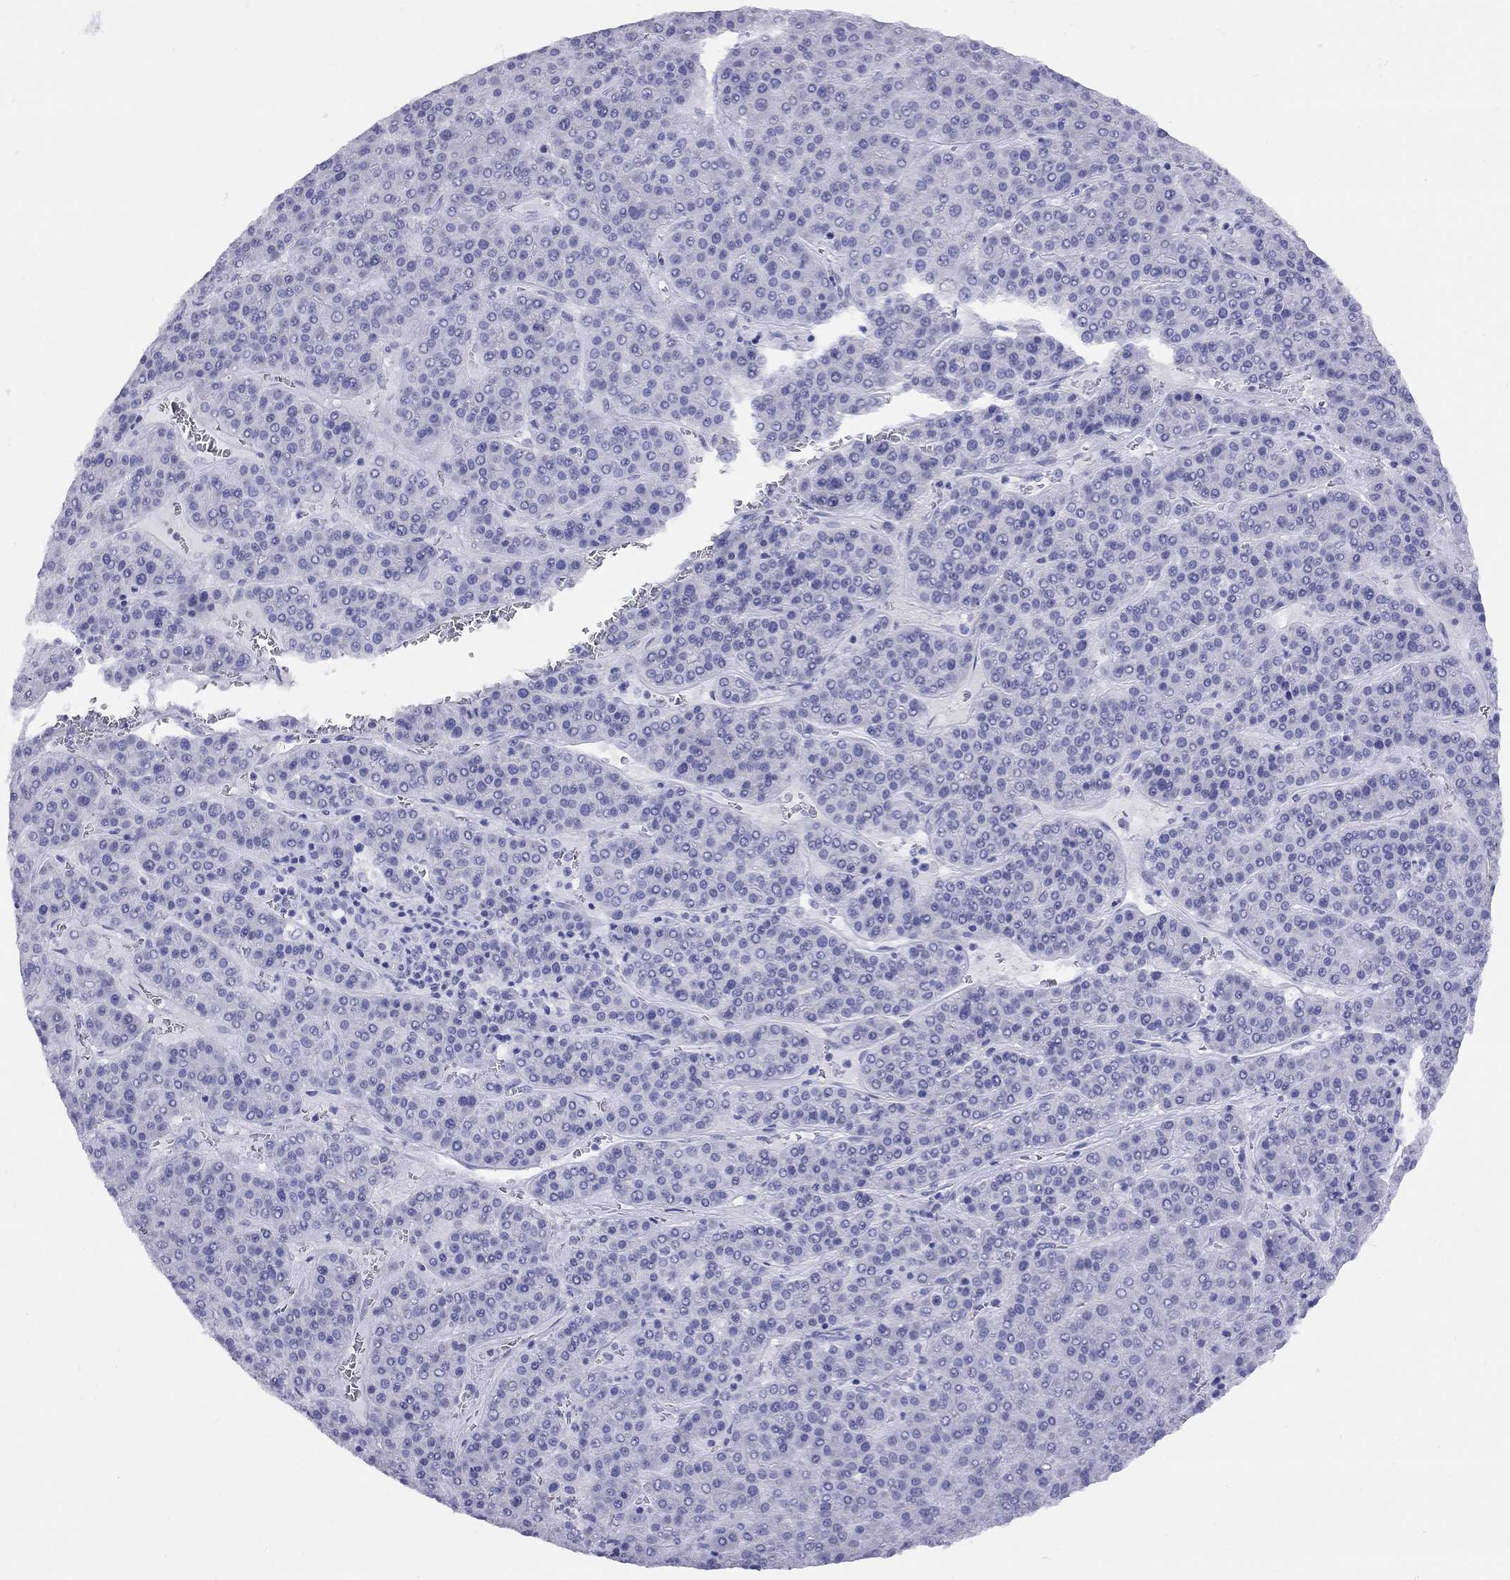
{"staining": {"intensity": "negative", "quantity": "none", "location": "none"}, "tissue": "liver cancer", "cell_type": "Tumor cells", "image_type": "cancer", "snomed": [{"axis": "morphology", "description": "Carcinoma, Hepatocellular, NOS"}, {"axis": "topography", "description": "Liver"}], "caption": "Immunohistochemical staining of human liver cancer reveals no significant positivity in tumor cells.", "gene": "GRIA2", "patient": {"sex": "female", "age": 58}}